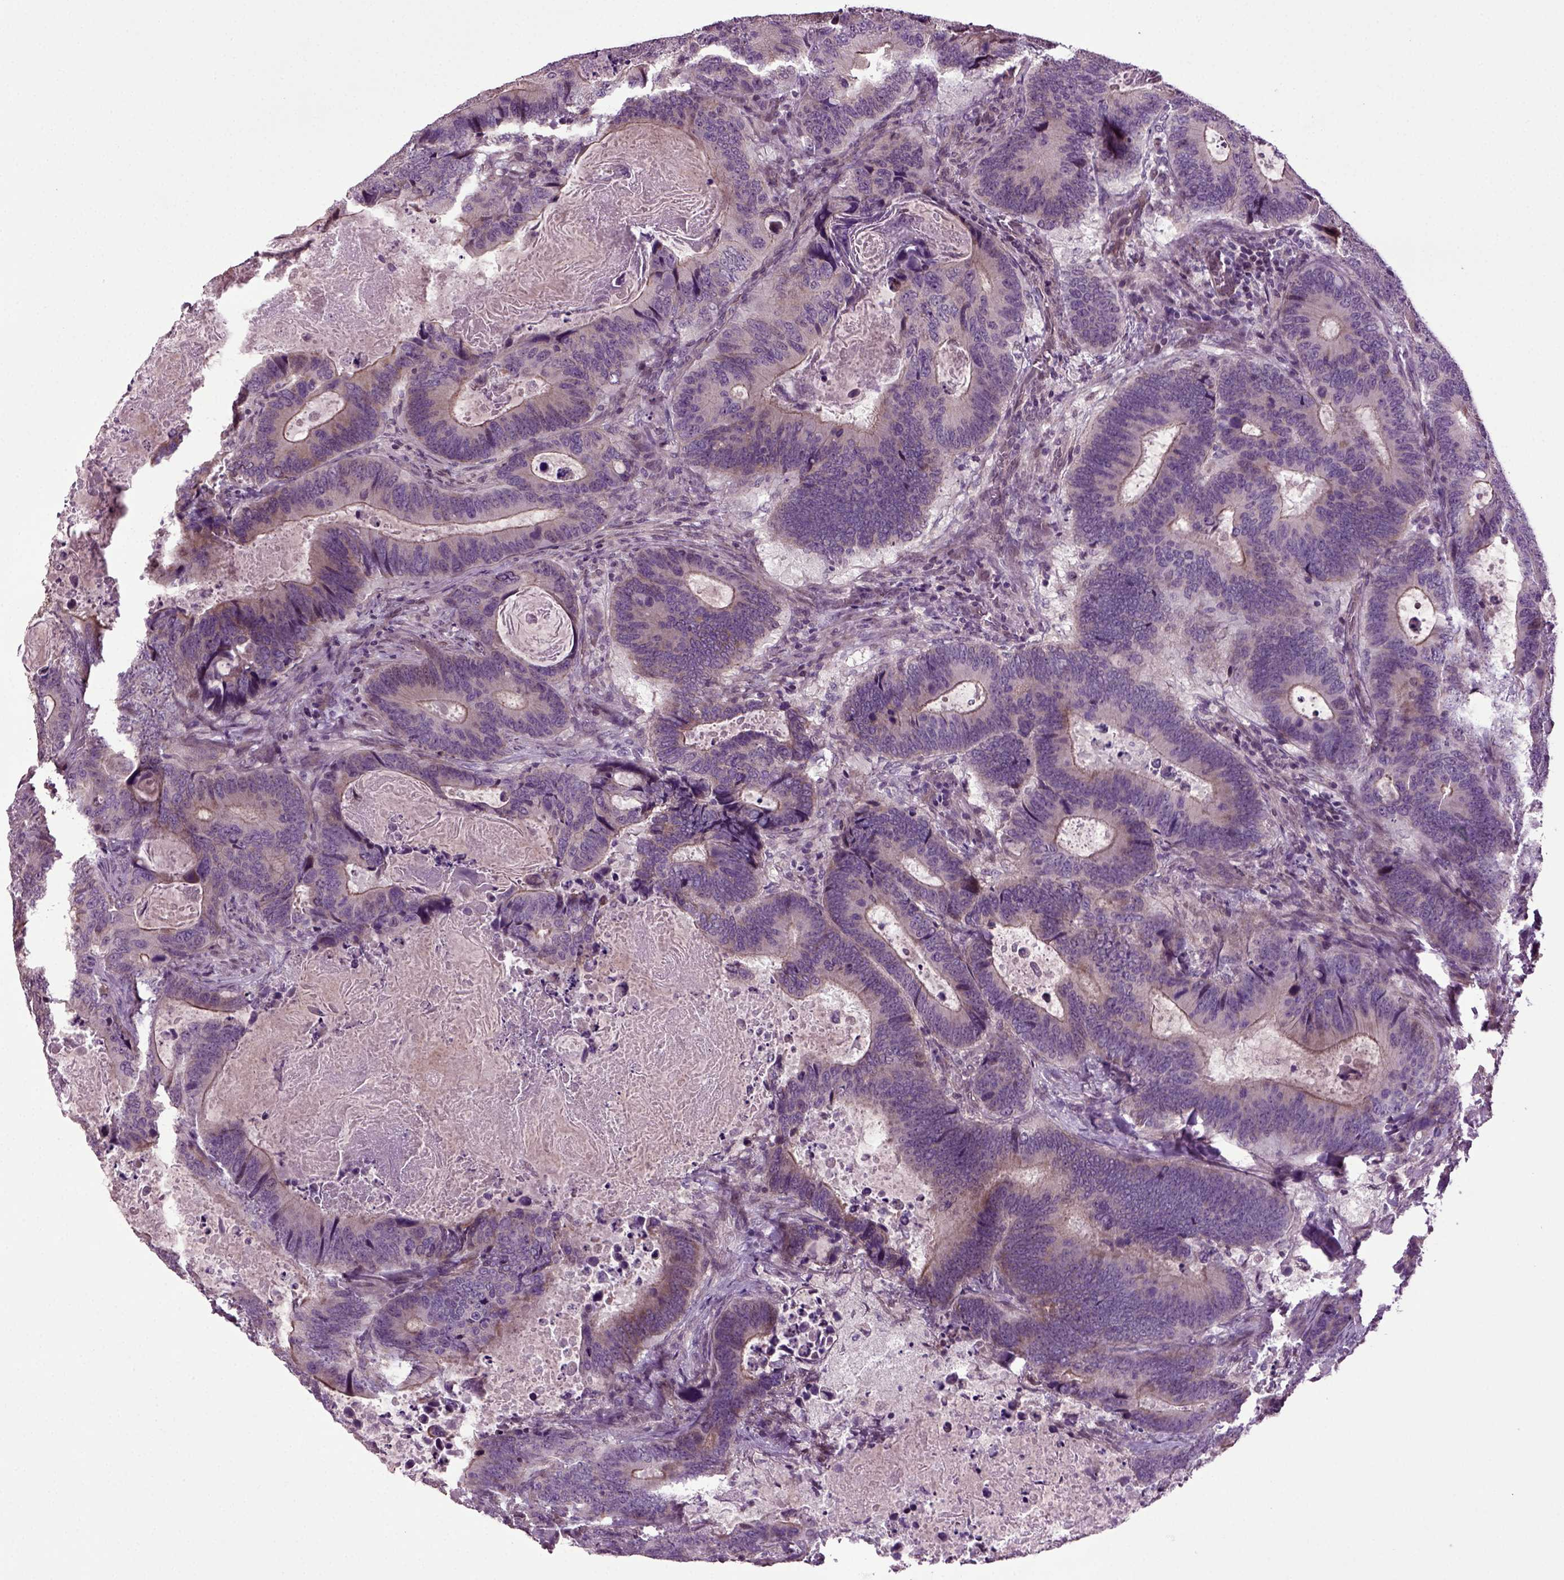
{"staining": {"intensity": "moderate", "quantity": "<25%", "location": "cytoplasmic/membranous"}, "tissue": "colorectal cancer", "cell_type": "Tumor cells", "image_type": "cancer", "snomed": [{"axis": "morphology", "description": "Adenocarcinoma, NOS"}, {"axis": "topography", "description": "Colon"}], "caption": "A low amount of moderate cytoplasmic/membranous positivity is identified in about <25% of tumor cells in colorectal adenocarcinoma tissue.", "gene": "HAGHL", "patient": {"sex": "female", "age": 82}}